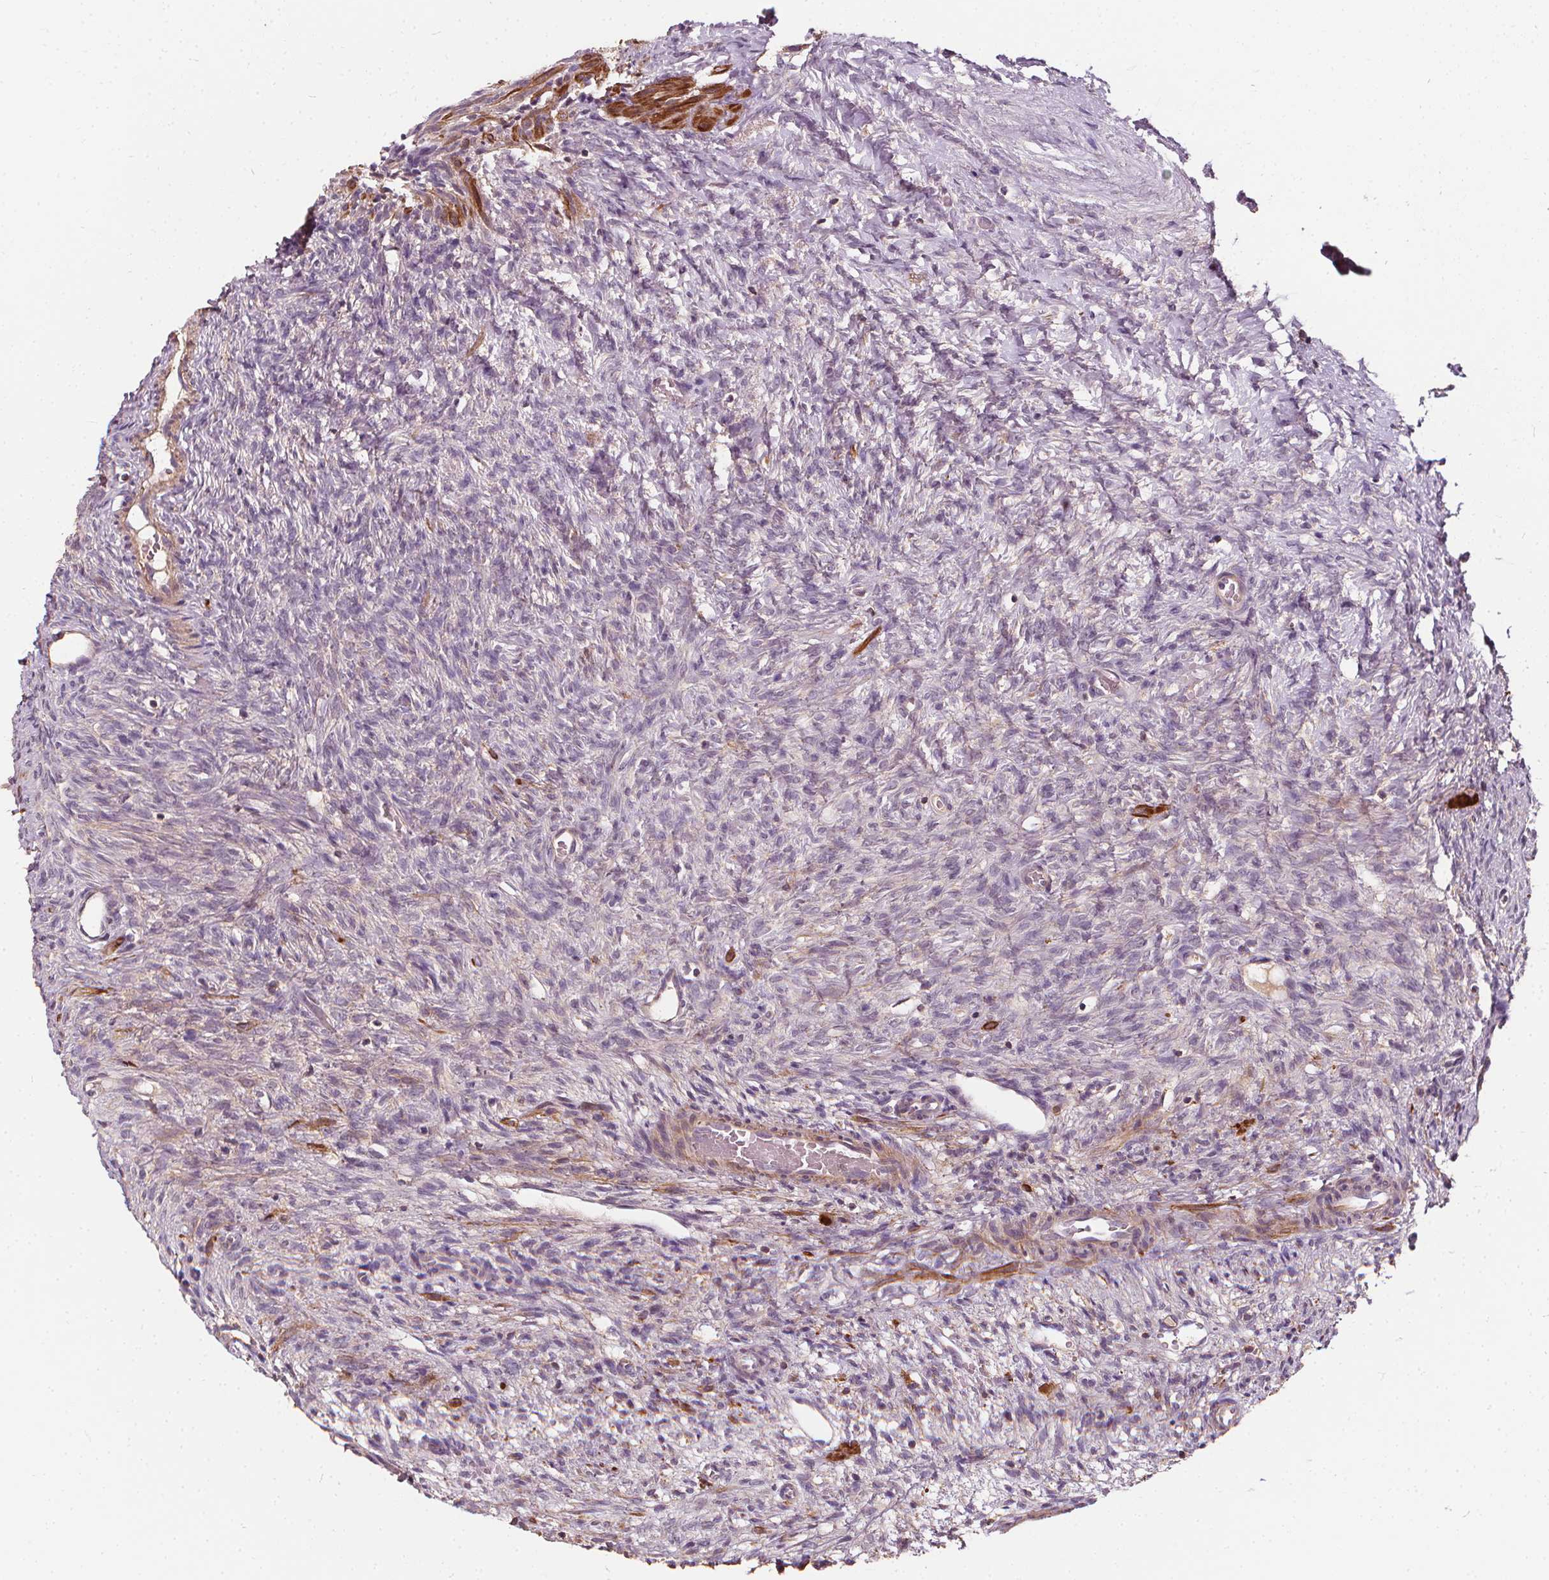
{"staining": {"intensity": "strong", "quantity": "25%-75%", "location": "cytoplasmic/membranous"}, "tissue": "ovary", "cell_type": "Follicle cells", "image_type": "normal", "snomed": [{"axis": "morphology", "description": "Normal tissue, NOS"}, {"axis": "topography", "description": "Ovary"}], "caption": "A brown stain highlights strong cytoplasmic/membranous positivity of a protein in follicle cells of benign human ovary. Ihc stains the protein in brown and the nuclei are stained blue.", "gene": "ORAI2", "patient": {"sex": "female", "age": 46}}